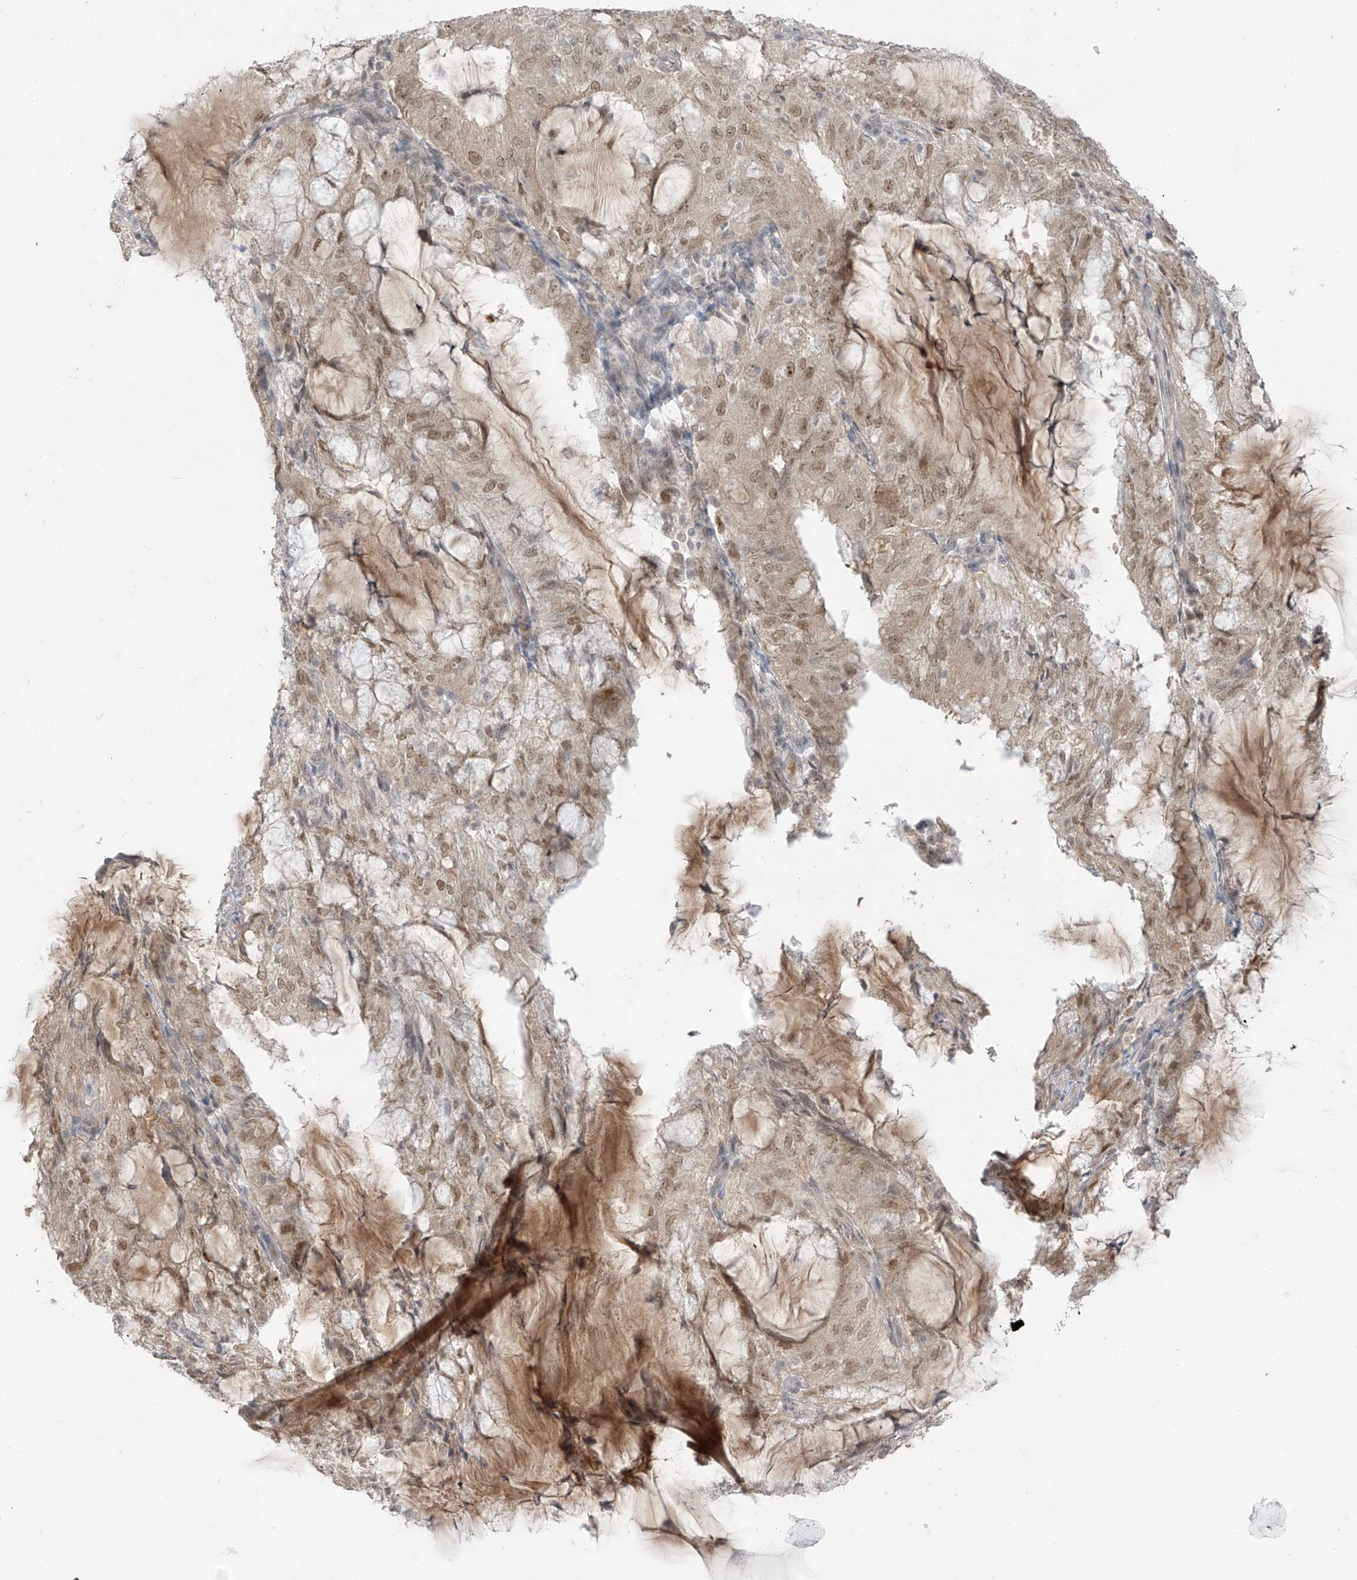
{"staining": {"intensity": "moderate", "quantity": ">75%", "location": "nuclear"}, "tissue": "endometrial cancer", "cell_type": "Tumor cells", "image_type": "cancer", "snomed": [{"axis": "morphology", "description": "Adenocarcinoma, NOS"}, {"axis": "topography", "description": "Endometrium"}], "caption": "A brown stain shows moderate nuclear positivity of a protein in endometrial adenocarcinoma tumor cells.", "gene": "OGT", "patient": {"sex": "female", "age": 81}}